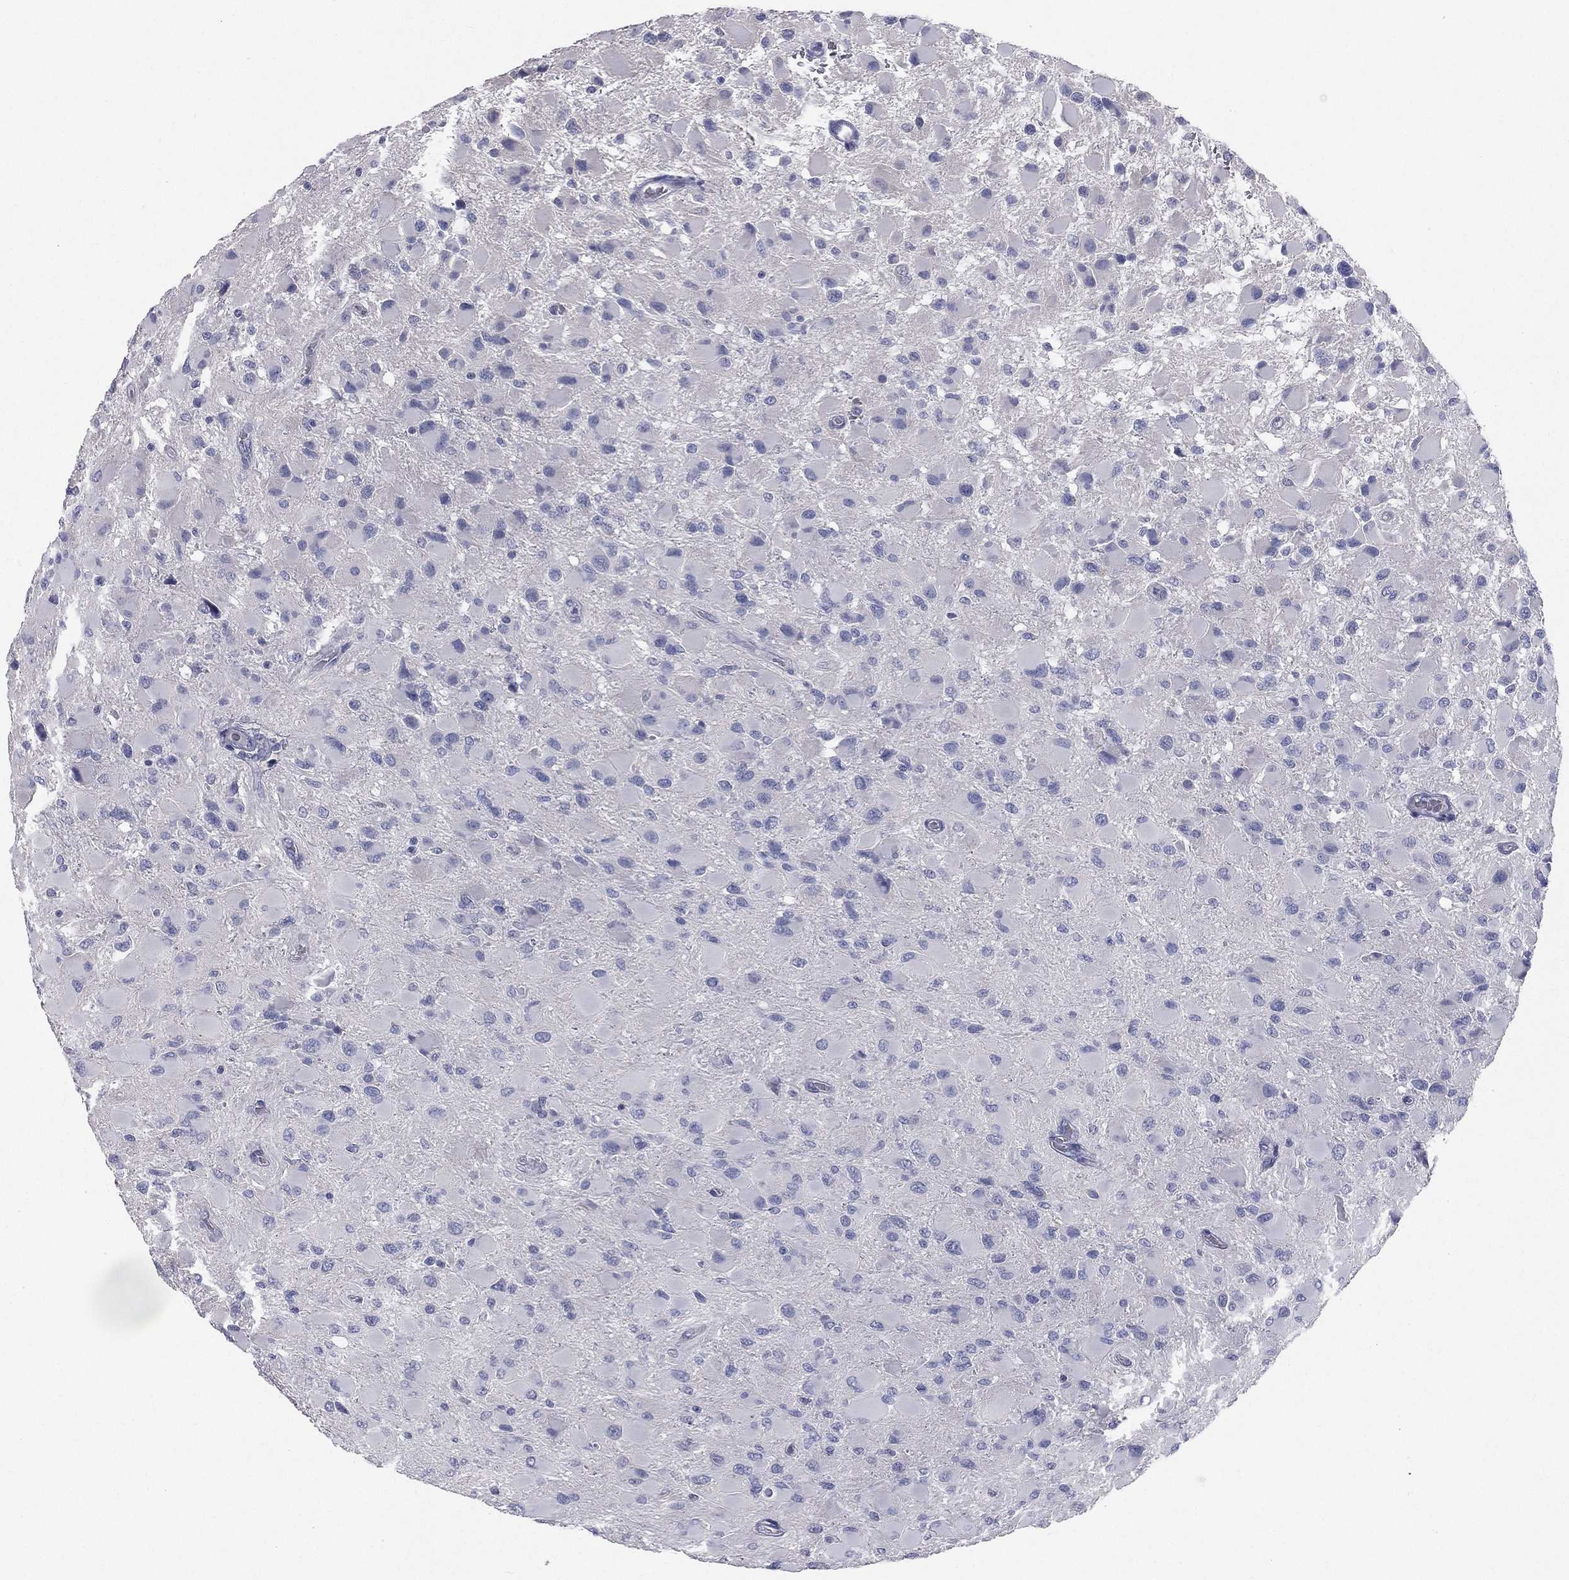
{"staining": {"intensity": "negative", "quantity": "none", "location": "none"}, "tissue": "glioma", "cell_type": "Tumor cells", "image_type": "cancer", "snomed": [{"axis": "morphology", "description": "Glioma, malignant, High grade"}, {"axis": "topography", "description": "Cerebral cortex"}], "caption": "High power microscopy photomicrograph of an IHC histopathology image of malignant glioma (high-grade), revealing no significant staining in tumor cells.", "gene": "STK31", "patient": {"sex": "female", "age": 36}}